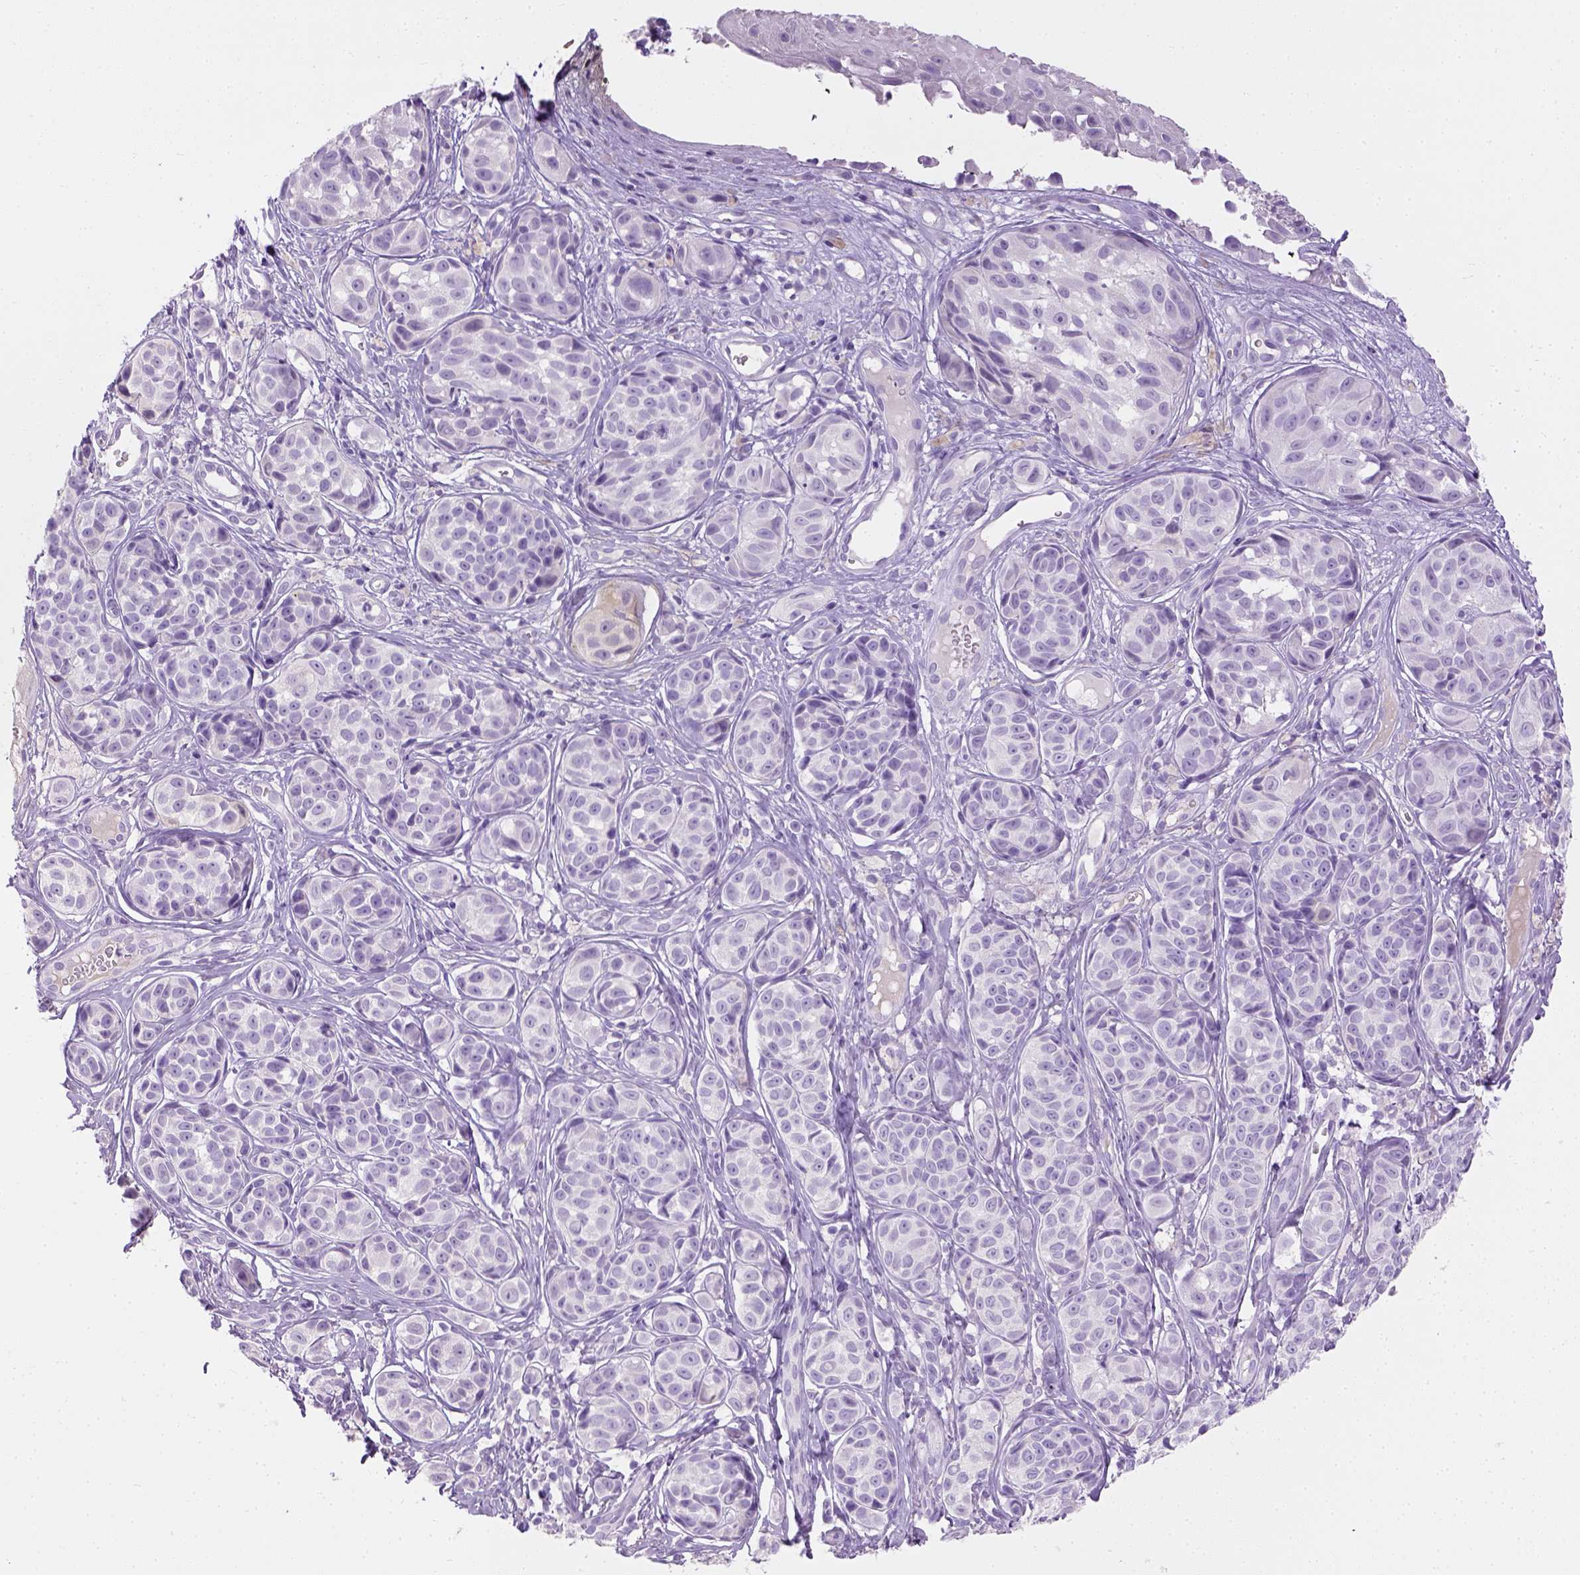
{"staining": {"intensity": "negative", "quantity": "none", "location": "none"}, "tissue": "melanoma", "cell_type": "Tumor cells", "image_type": "cancer", "snomed": [{"axis": "morphology", "description": "Malignant melanoma, NOS"}, {"axis": "topography", "description": "Skin"}], "caption": "Immunohistochemistry micrograph of human melanoma stained for a protein (brown), which shows no staining in tumor cells.", "gene": "CYP24A1", "patient": {"sex": "male", "age": 48}}